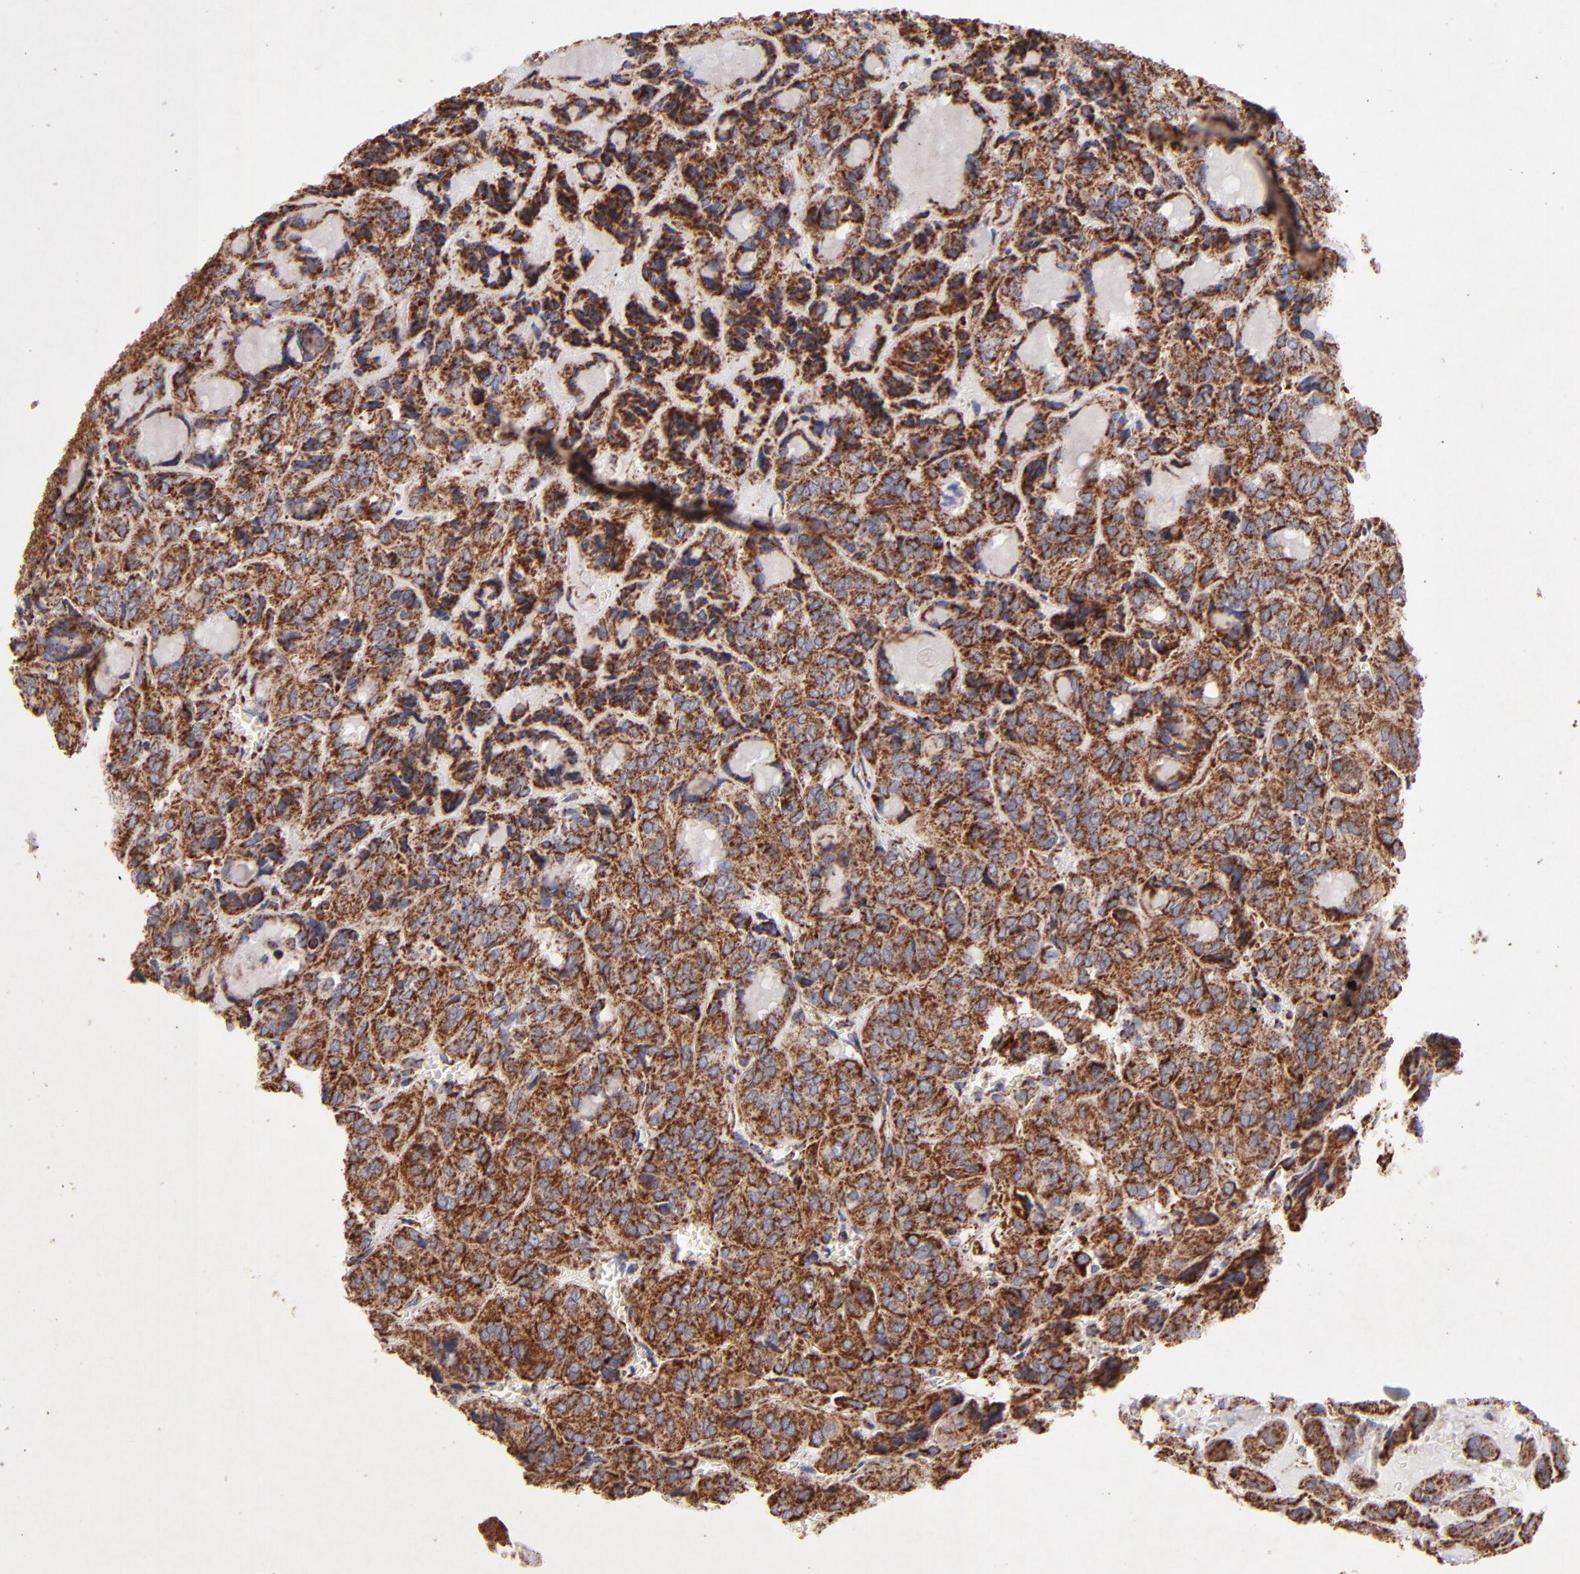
{"staining": {"intensity": "strong", "quantity": ">75%", "location": "cytoplasmic/membranous"}, "tissue": "thyroid cancer", "cell_type": "Tumor cells", "image_type": "cancer", "snomed": [{"axis": "morphology", "description": "Follicular adenoma carcinoma, NOS"}, {"axis": "topography", "description": "Thyroid gland"}], "caption": "Tumor cells display high levels of strong cytoplasmic/membranous expression in about >75% of cells in thyroid cancer.", "gene": "DLST", "patient": {"sex": "female", "age": 71}}